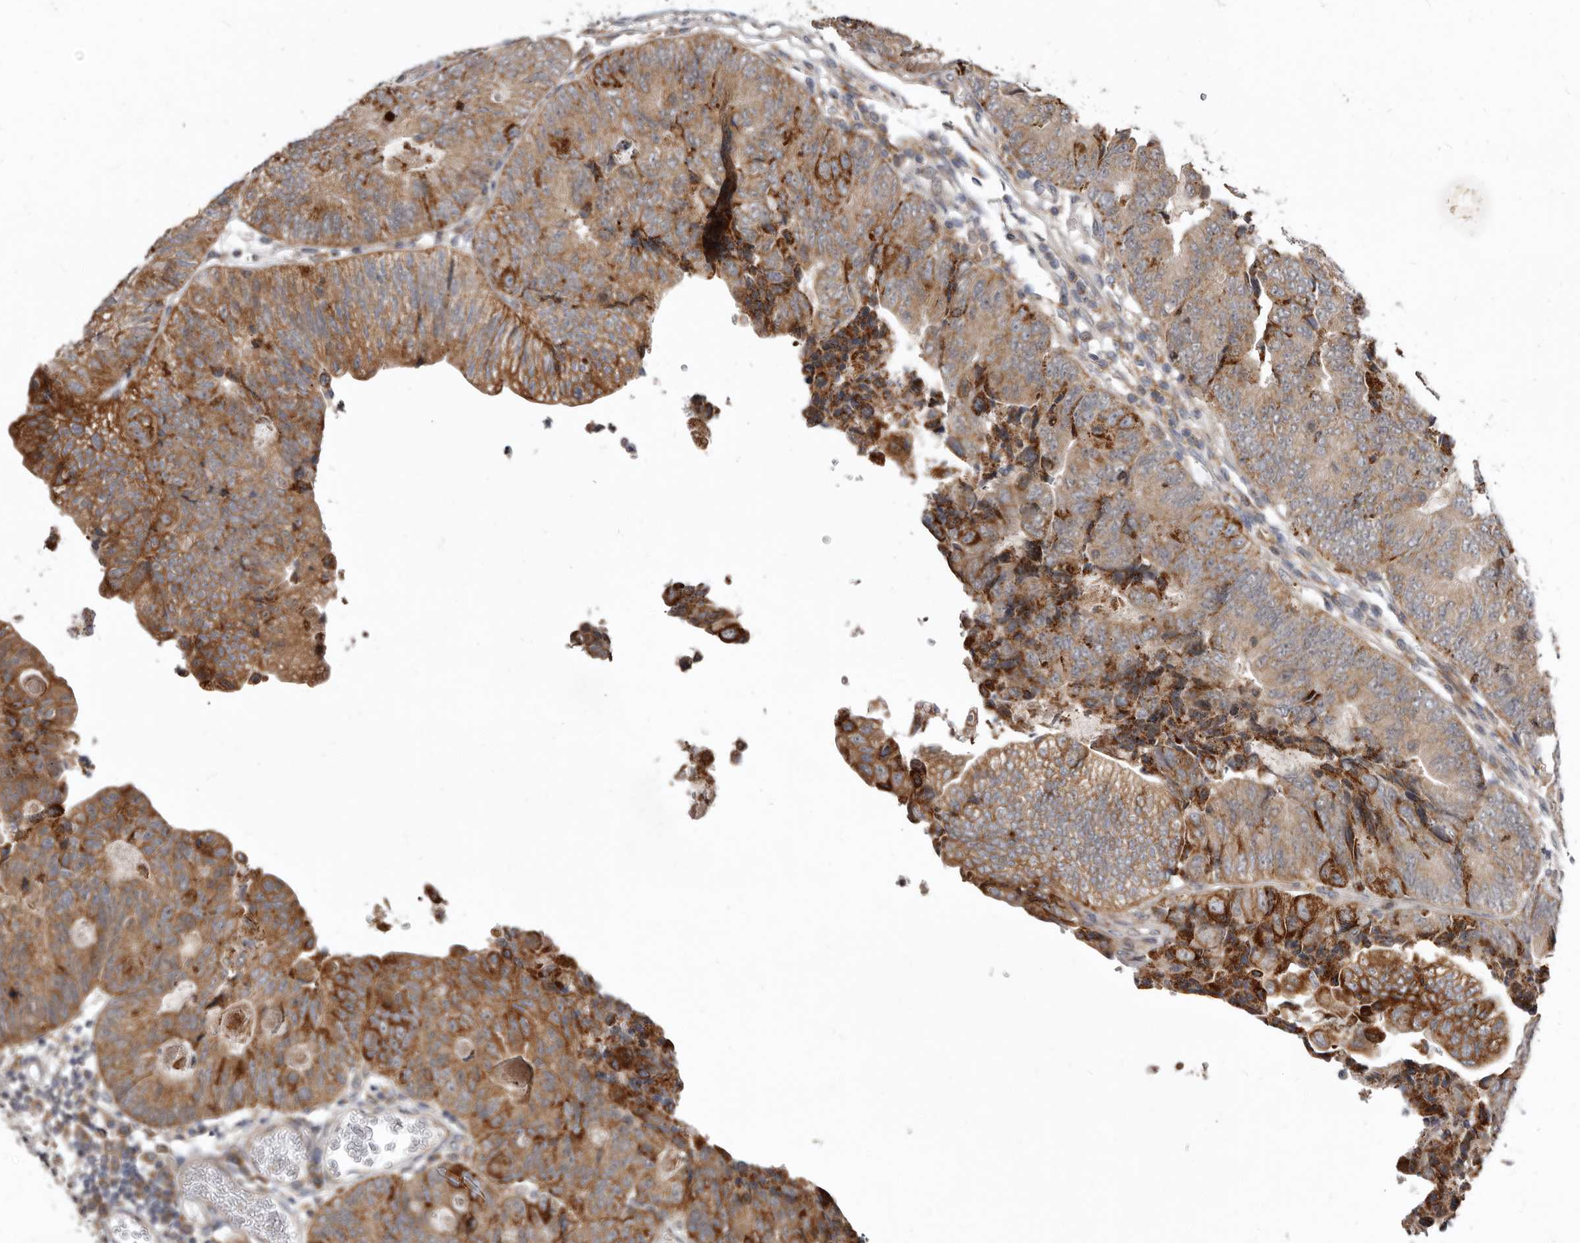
{"staining": {"intensity": "moderate", "quantity": ">75%", "location": "cytoplasmic/membranous"}, "tissue": "colorectal cancer", "cell_type": "Tumor cells", "image_type": "cancer", "snomed": [{"axis": "morphology", "description": "Adenocarcinoma, NOS"}, {"axis": "topography", "description": "Colon"}], "caption": "This photomicrograph displays adenocarcinoma (colorectal) stained with immunohistochemistry (IHC) to label a protein in brown. The cytoplasmic/membranous of tumor cells show moderate positivity for the protein. Nuclei are counter-stained blue.", "gene": "SMC4", "patient": {"sex": "female", "age": 67}}